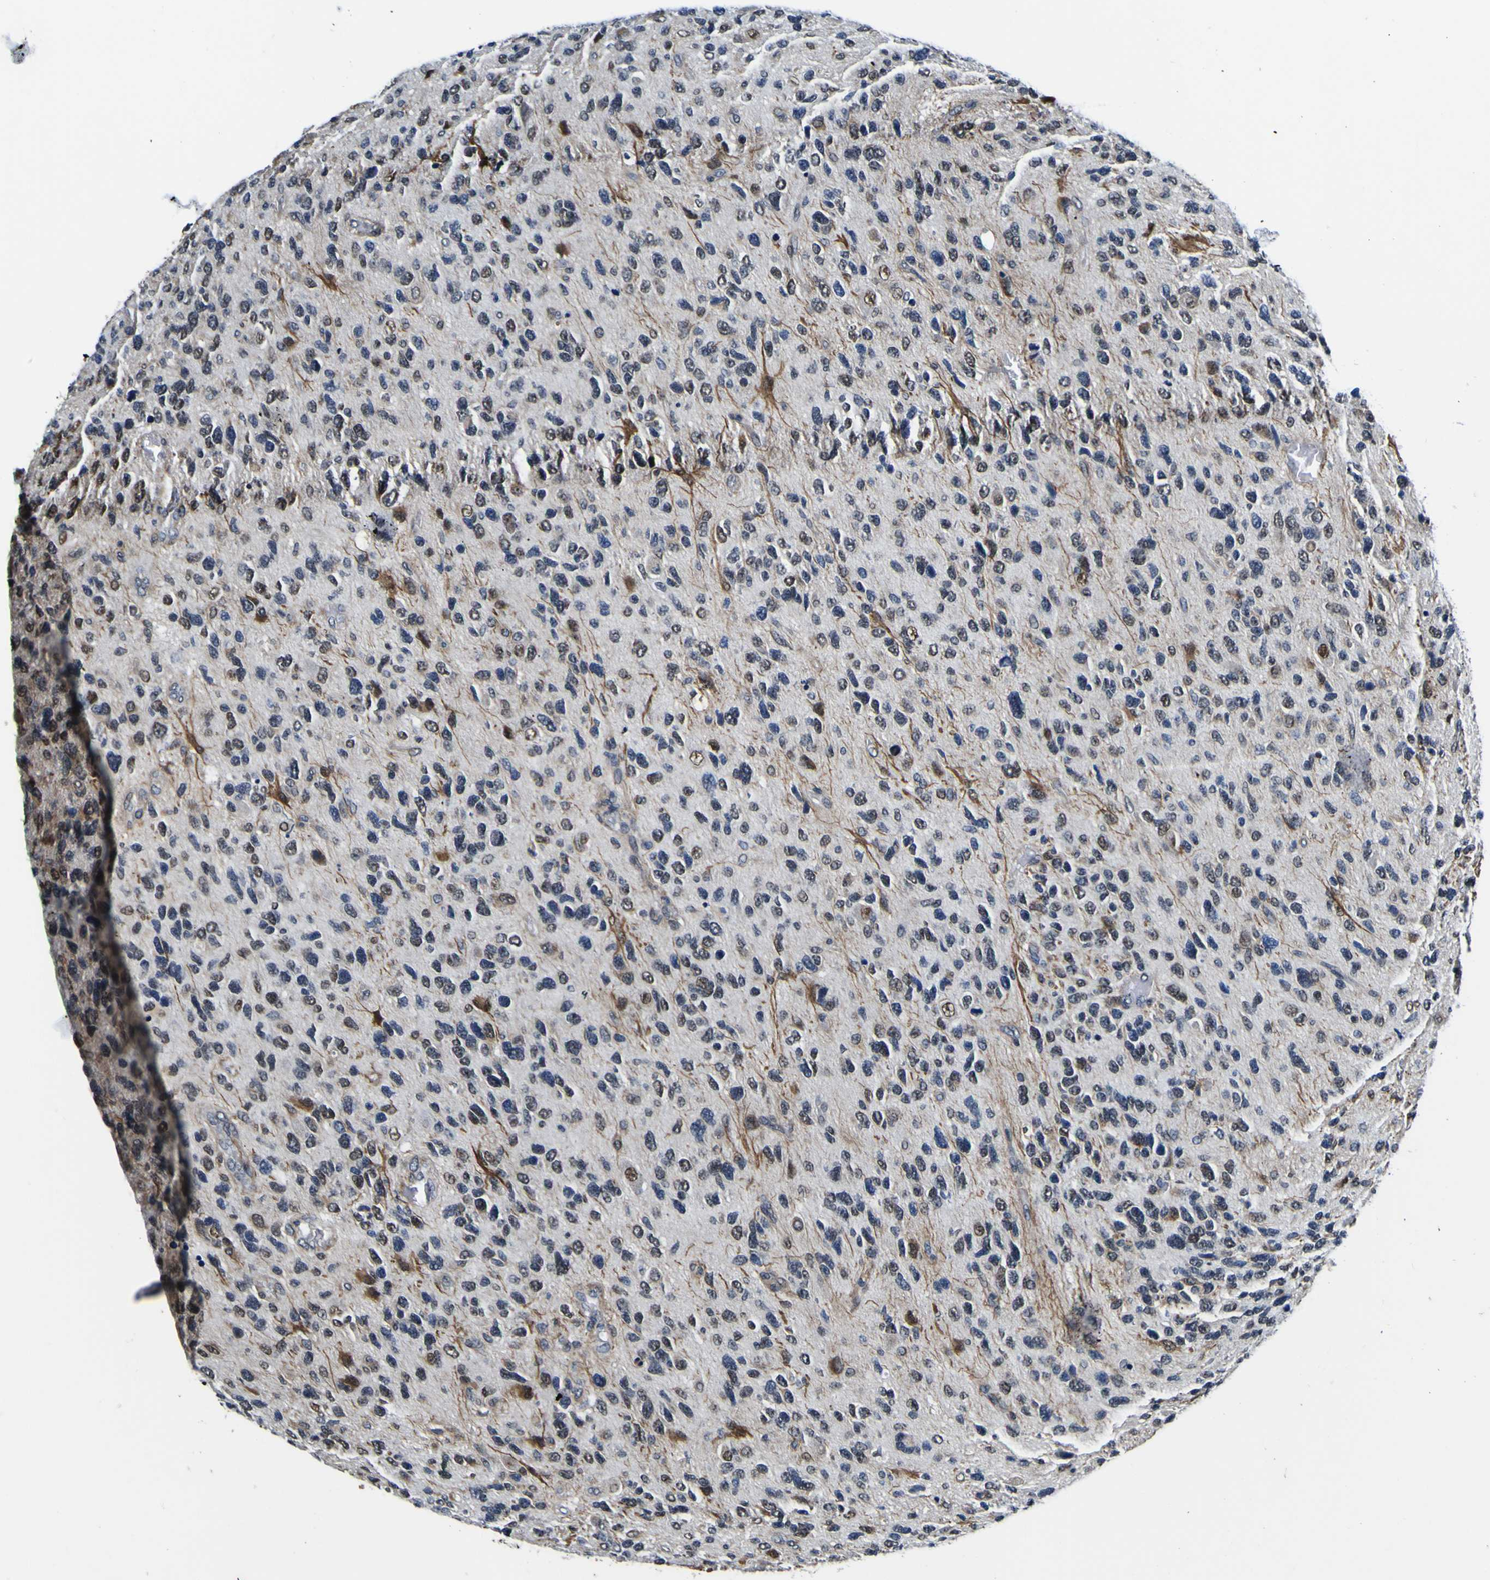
{"staining": {"intensity": "weak", "quantity": "25%-75%", "location": "nuclear"}, "tissue": "glioma", "cell_type": "Tumor cells", "image_type": "cancer", "snomed": [{"axis": "morphology", "description": "Glioma, malignant, High grade"}, {"axis": "topography", "description": "Brain"}], "caption": "Malignant glioma (high-grade) stained with a brown dye shows weak nuclear positive expression in about 25%-75% of tumor cells.", "gene": "POSTN", "patient": {"sex": "female", "age": 58}}